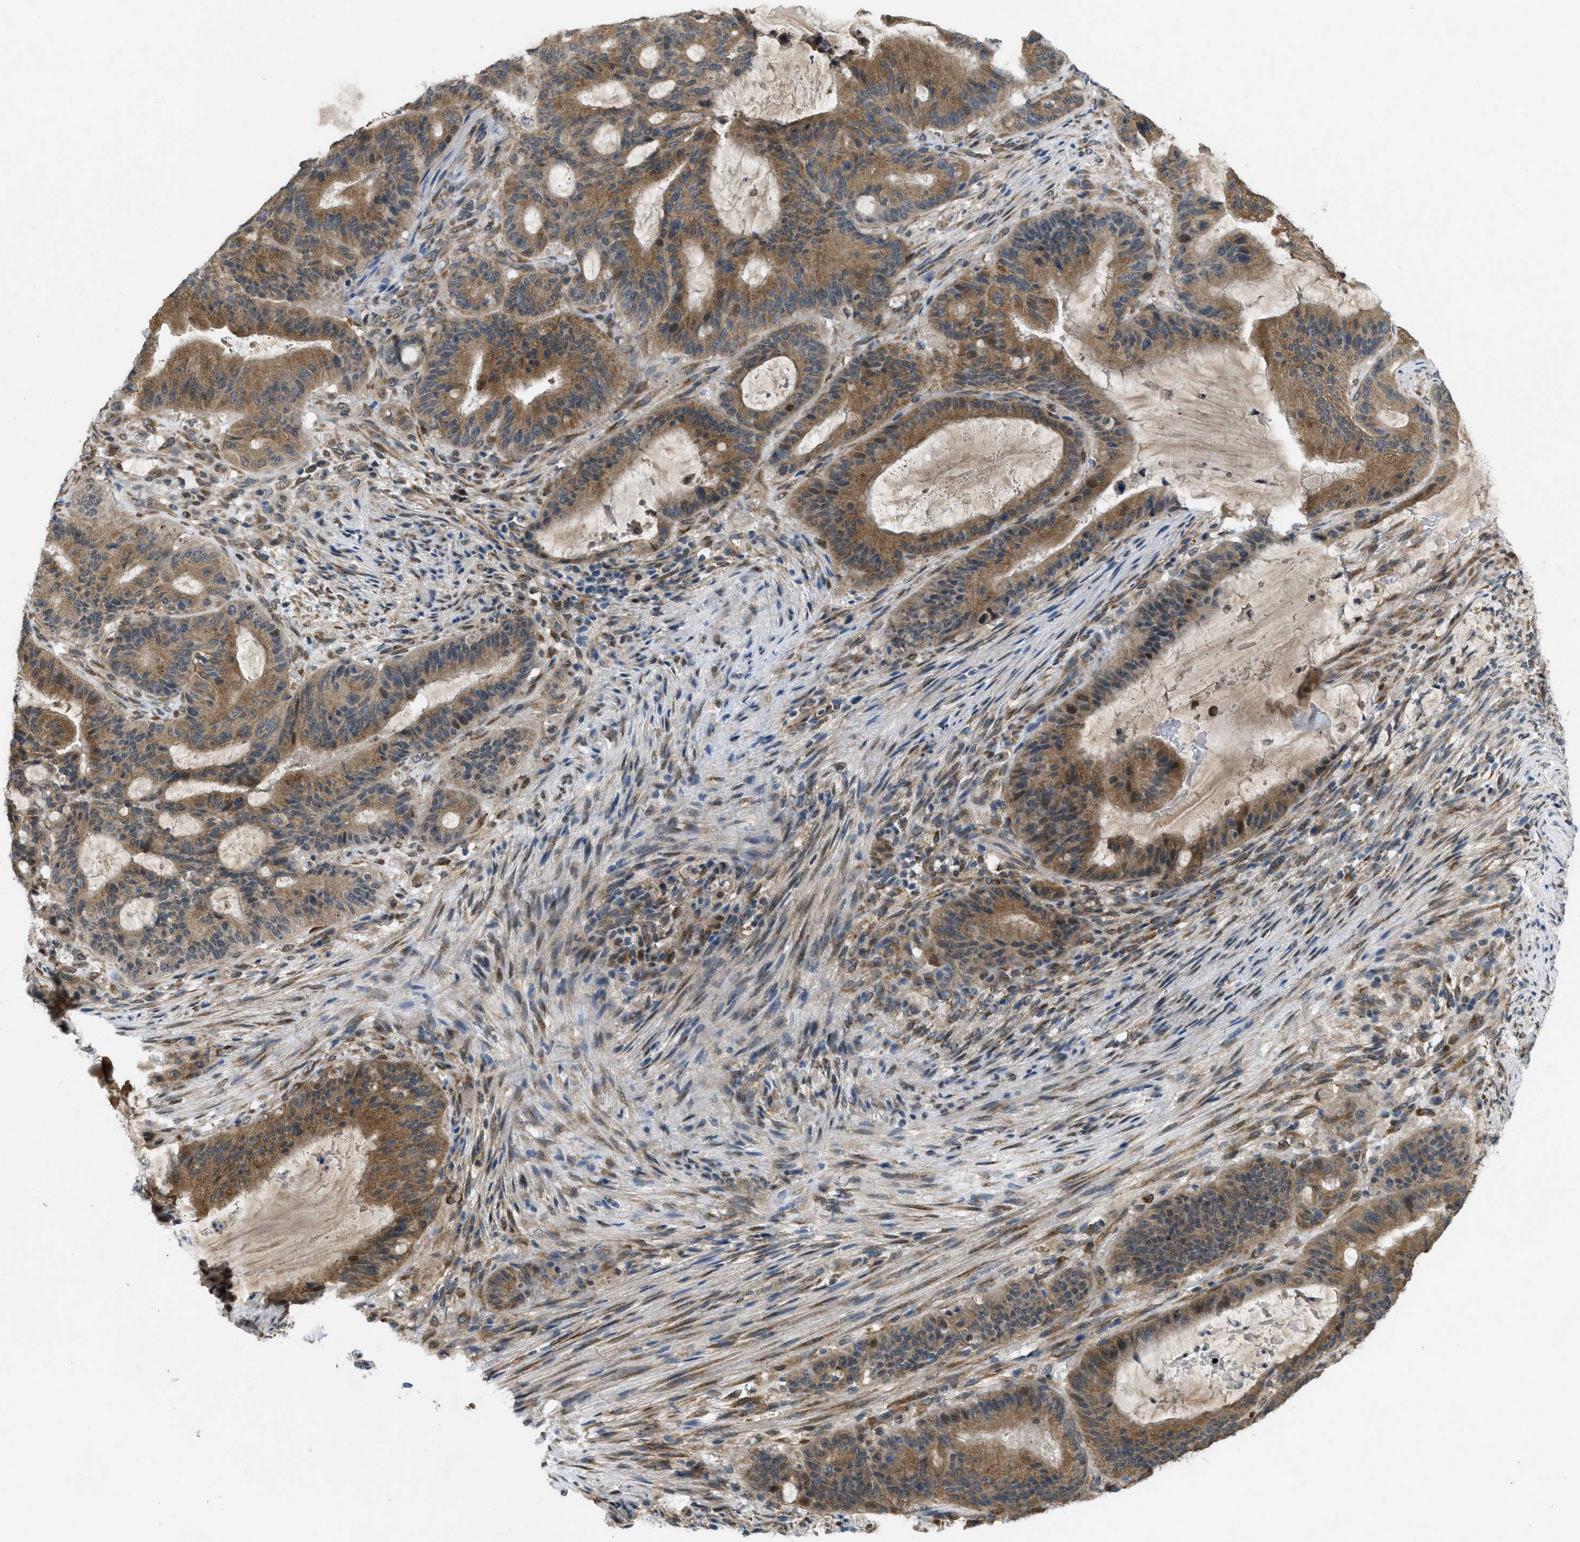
{"staining": {"intensity": "moderate", "quantity": ">75%", "location": "cytoplasmic/membranous"}, "tissue": "liver cancer", "cell_type": "Tumor cells", "image_type": "cancer", "snomed": [{"axis": "morphology", "description": "Normal tissue, NOS"}, {"axis": "morphology", "description": "Cholangiocarcinoma"}, {"axis": "topography", "description": "Liver"}, {"axis": "topography", "description": "Peripheral nerve tissue"}], "caption": "Immunohistochemical staining of human liver cholangiocarcinoma displays medium levels of moderate cytoplasmic/membranous protein expression in about >75% of tumor cells.", "gene": "IFNLR1", "patient": {"sex": "female", "age": 73}}